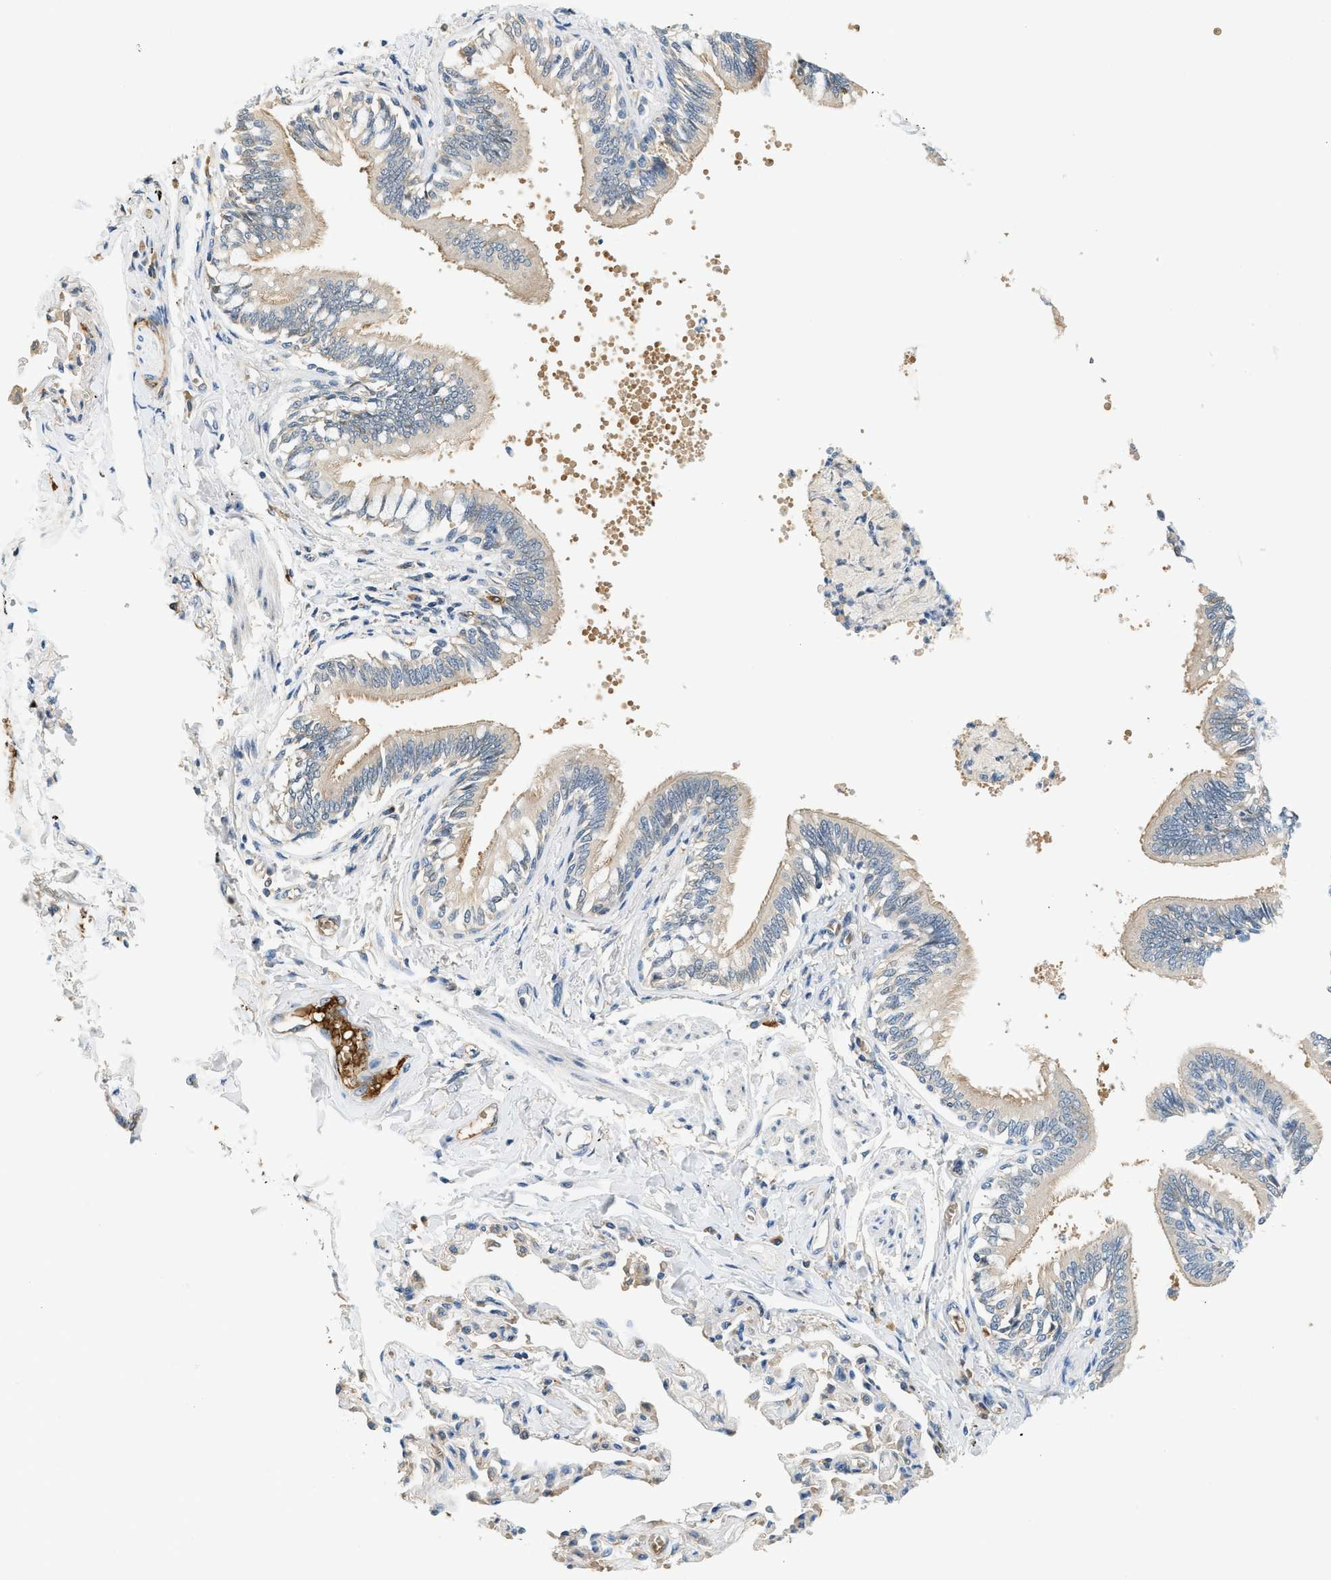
{"staining": {"intensity": "moderate", "quantity": "25%-75%", "location": "cytoplasmic/membranous"}, "tissue": "bronchus", "cell_type": "Respiratory epithelial cells", "image_type": "normal", "snomed": [{"axis": "morphology", "description": "Normal tissue, NOS"}, {"axis": "topography", "description": "Lung"}], "caption": "About 25%-75% of respiratory epithelial cells in benign human bronchus display moderate cytoplasmic/membranous protein positivity as visualized by brown immunohistochemical staining.", "gene": "CYTH2", "patient": {"sex": "male", "age": 64}}